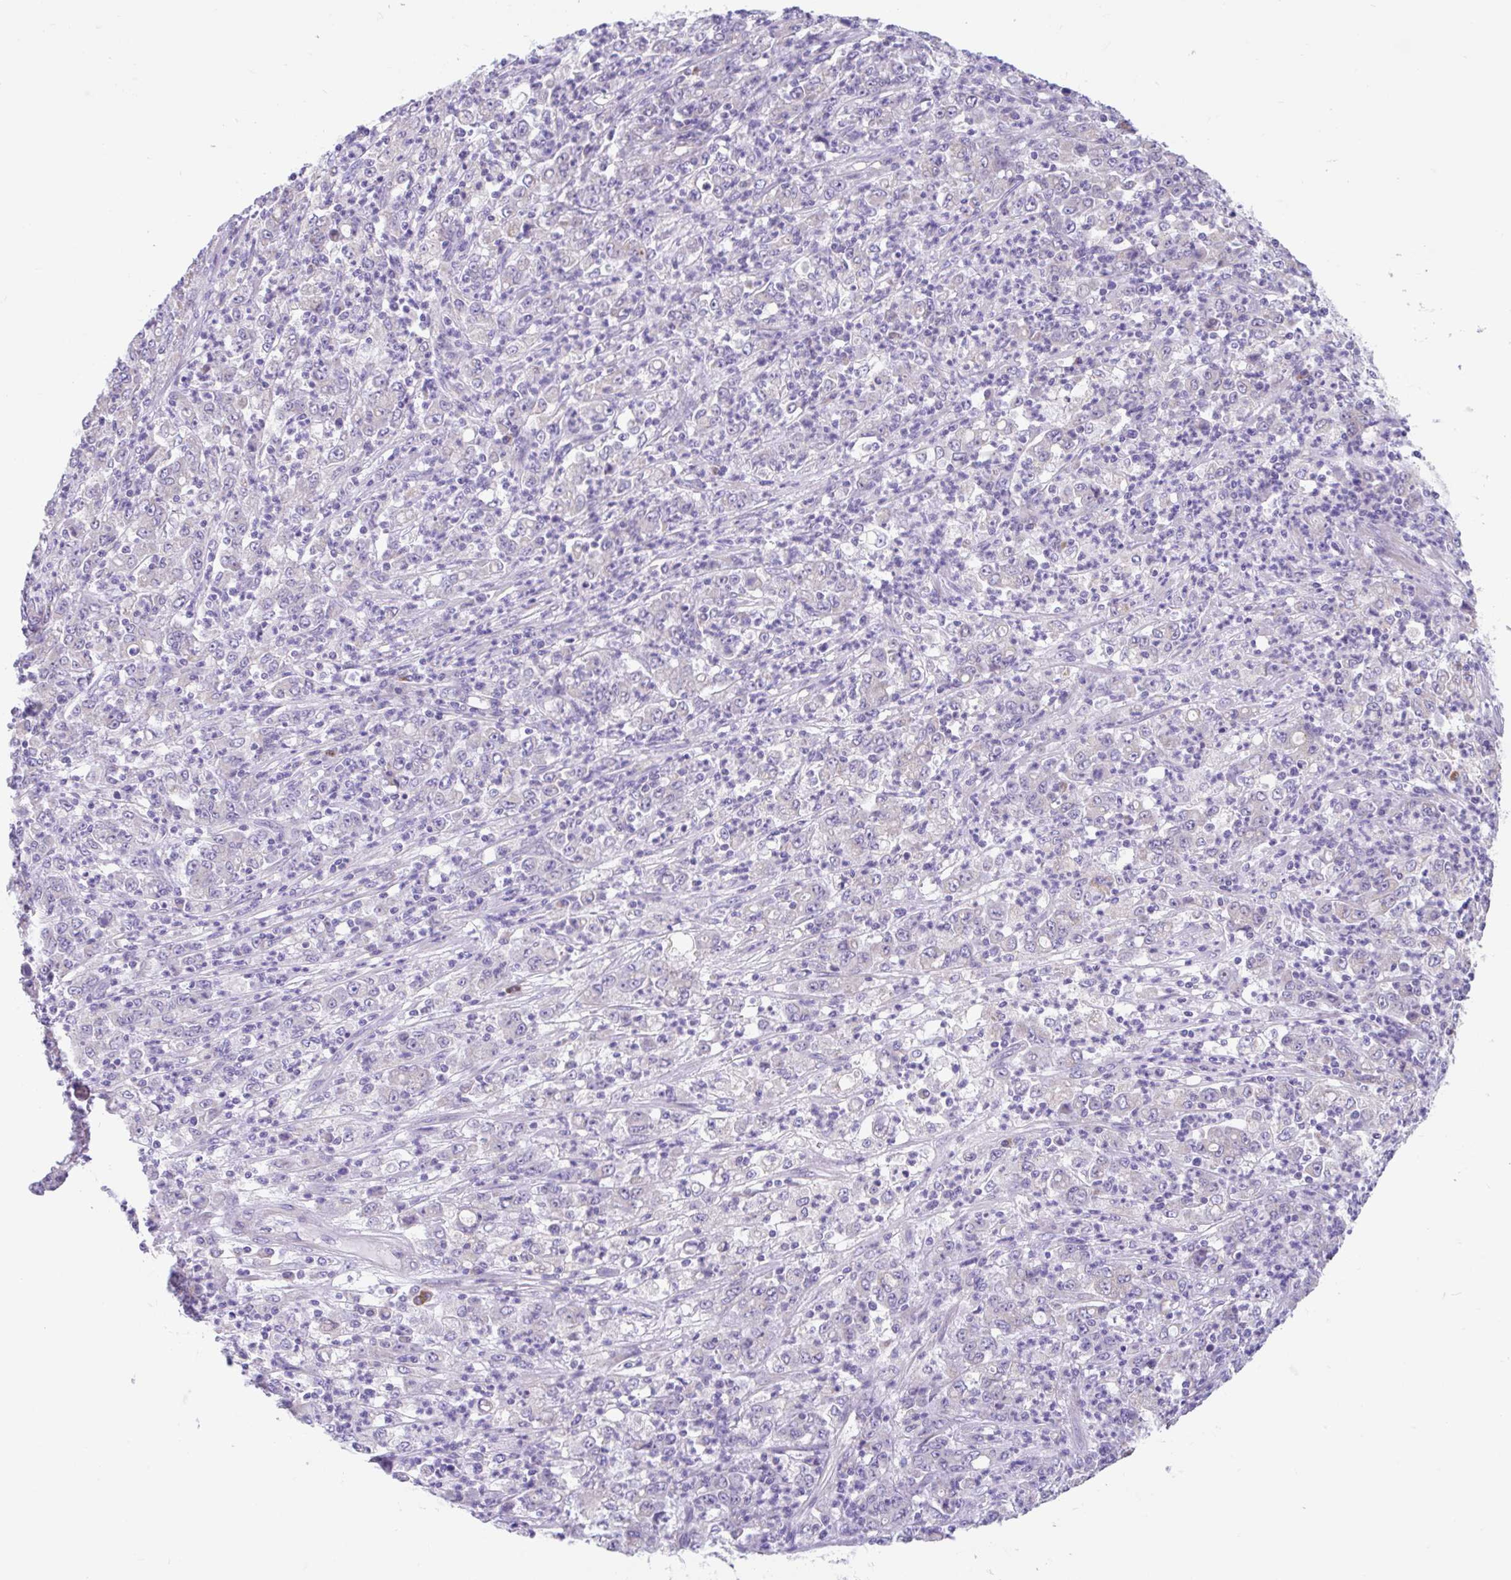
{"staining": {"intensity": "negative", "quantity": "none", "location": "none"}, "tissue": "stomach cancer", "cell_type": "Tumor cells", "image_type": "cancer", "snomed": [{"axis": "morphology", "description": "Adenocarcinoma, NOS"}, {"axis": "topography", "description": "Stomach, lower"}], "caption": "IHC of stomach cancer exhibits no expression in tumor cells. (Brightfield microscopy of DAB (3,3'-diaminobenzidine) immunohistochemistry at high magnification).", "gene": "CCSAP", "patient": {"sex": "female", "age": 71}}